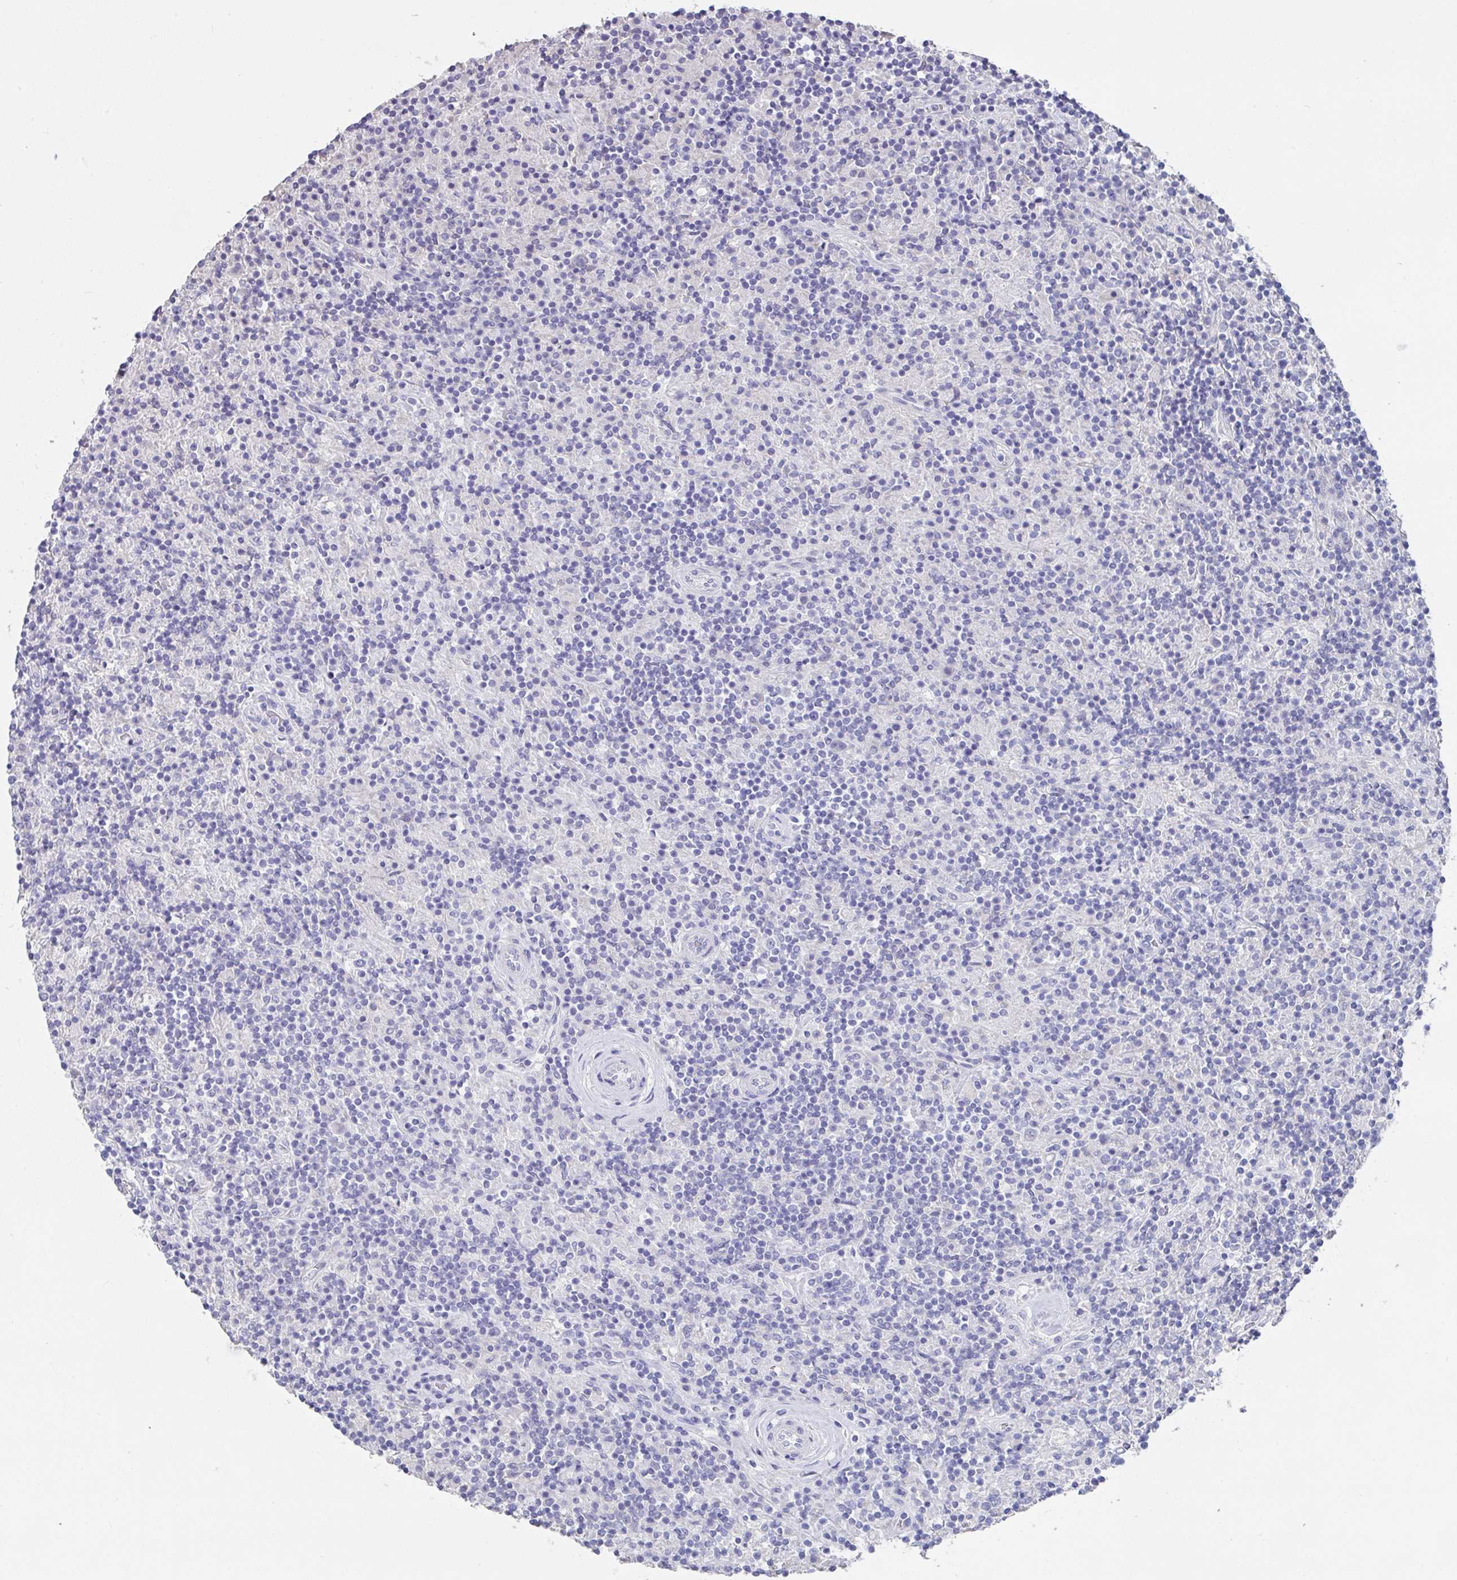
{"staining": {"intensity": "negative", "quantity": "none", "location": "none"}, "tissue": "lymphoma", "cell_type": "Tumor cells", "image_type": "cancer", "snomed": [{"axis": "morphology", "description": "Hodgkin's disease, NOS"}, {"axis": "topography", "description": "Lymph node"}], "caption": "This is an IHC histopathology image of human lymphoma. There is no expression in tumor cells.", "gene": "SLC44A4", "patient": {"sex": "male", "age": 70}}